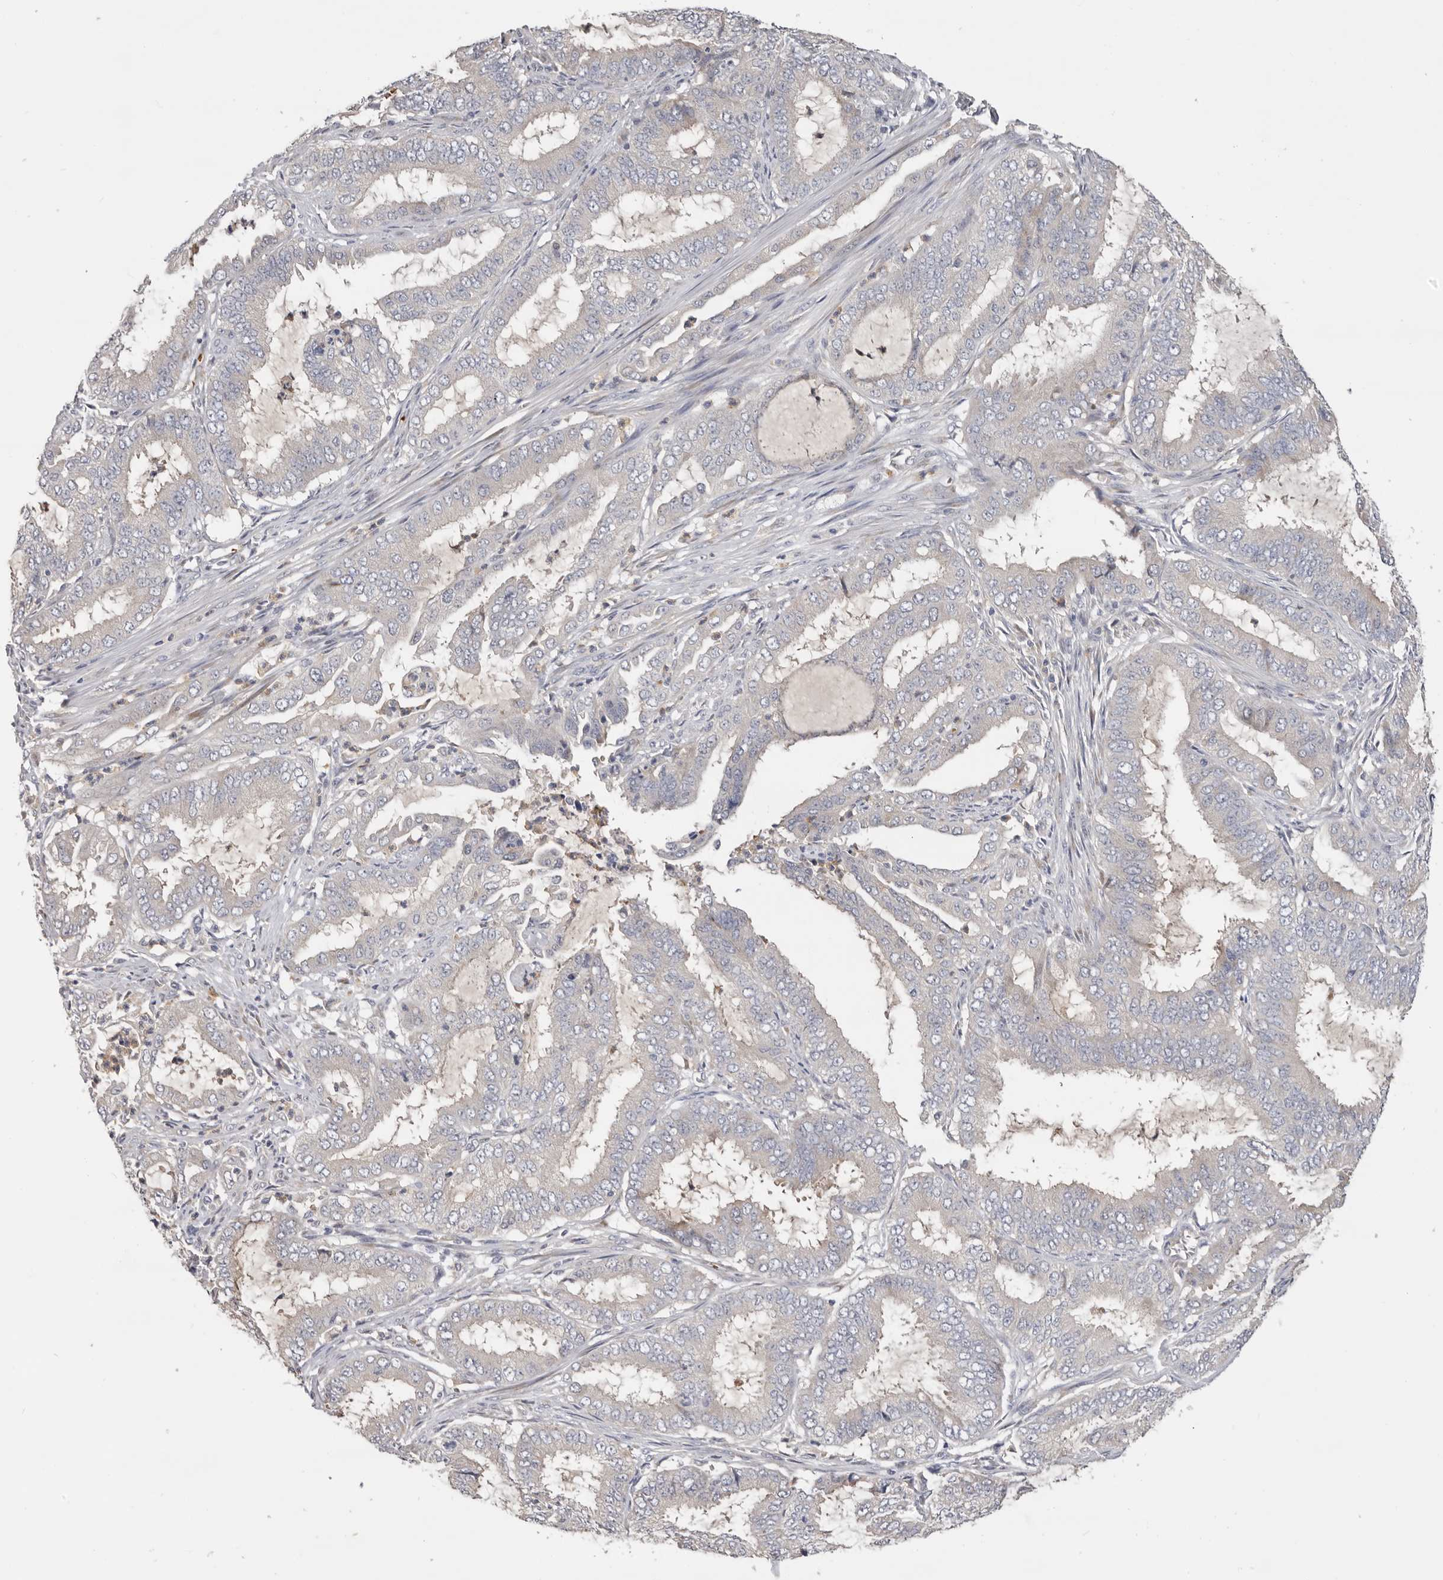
{"staining": {"intensity": "negative", "quantity": "none", "location": "none"}, "tissue": "endometrial cancer", "cell_type": "Tumor cells", "image_type": "cancer", "snomed": [{"axis": "morphology", "description": "Adenocarcinoma, NOS"}, {"axis": "topography", "description": "Endometrium"}], "caption": "This is an IHC image of human adenocarcinoma (endometrial). There is no staining in tumor cells.", "gene": "KIF2B", "patient": {"sex": "female", "age": 51}}